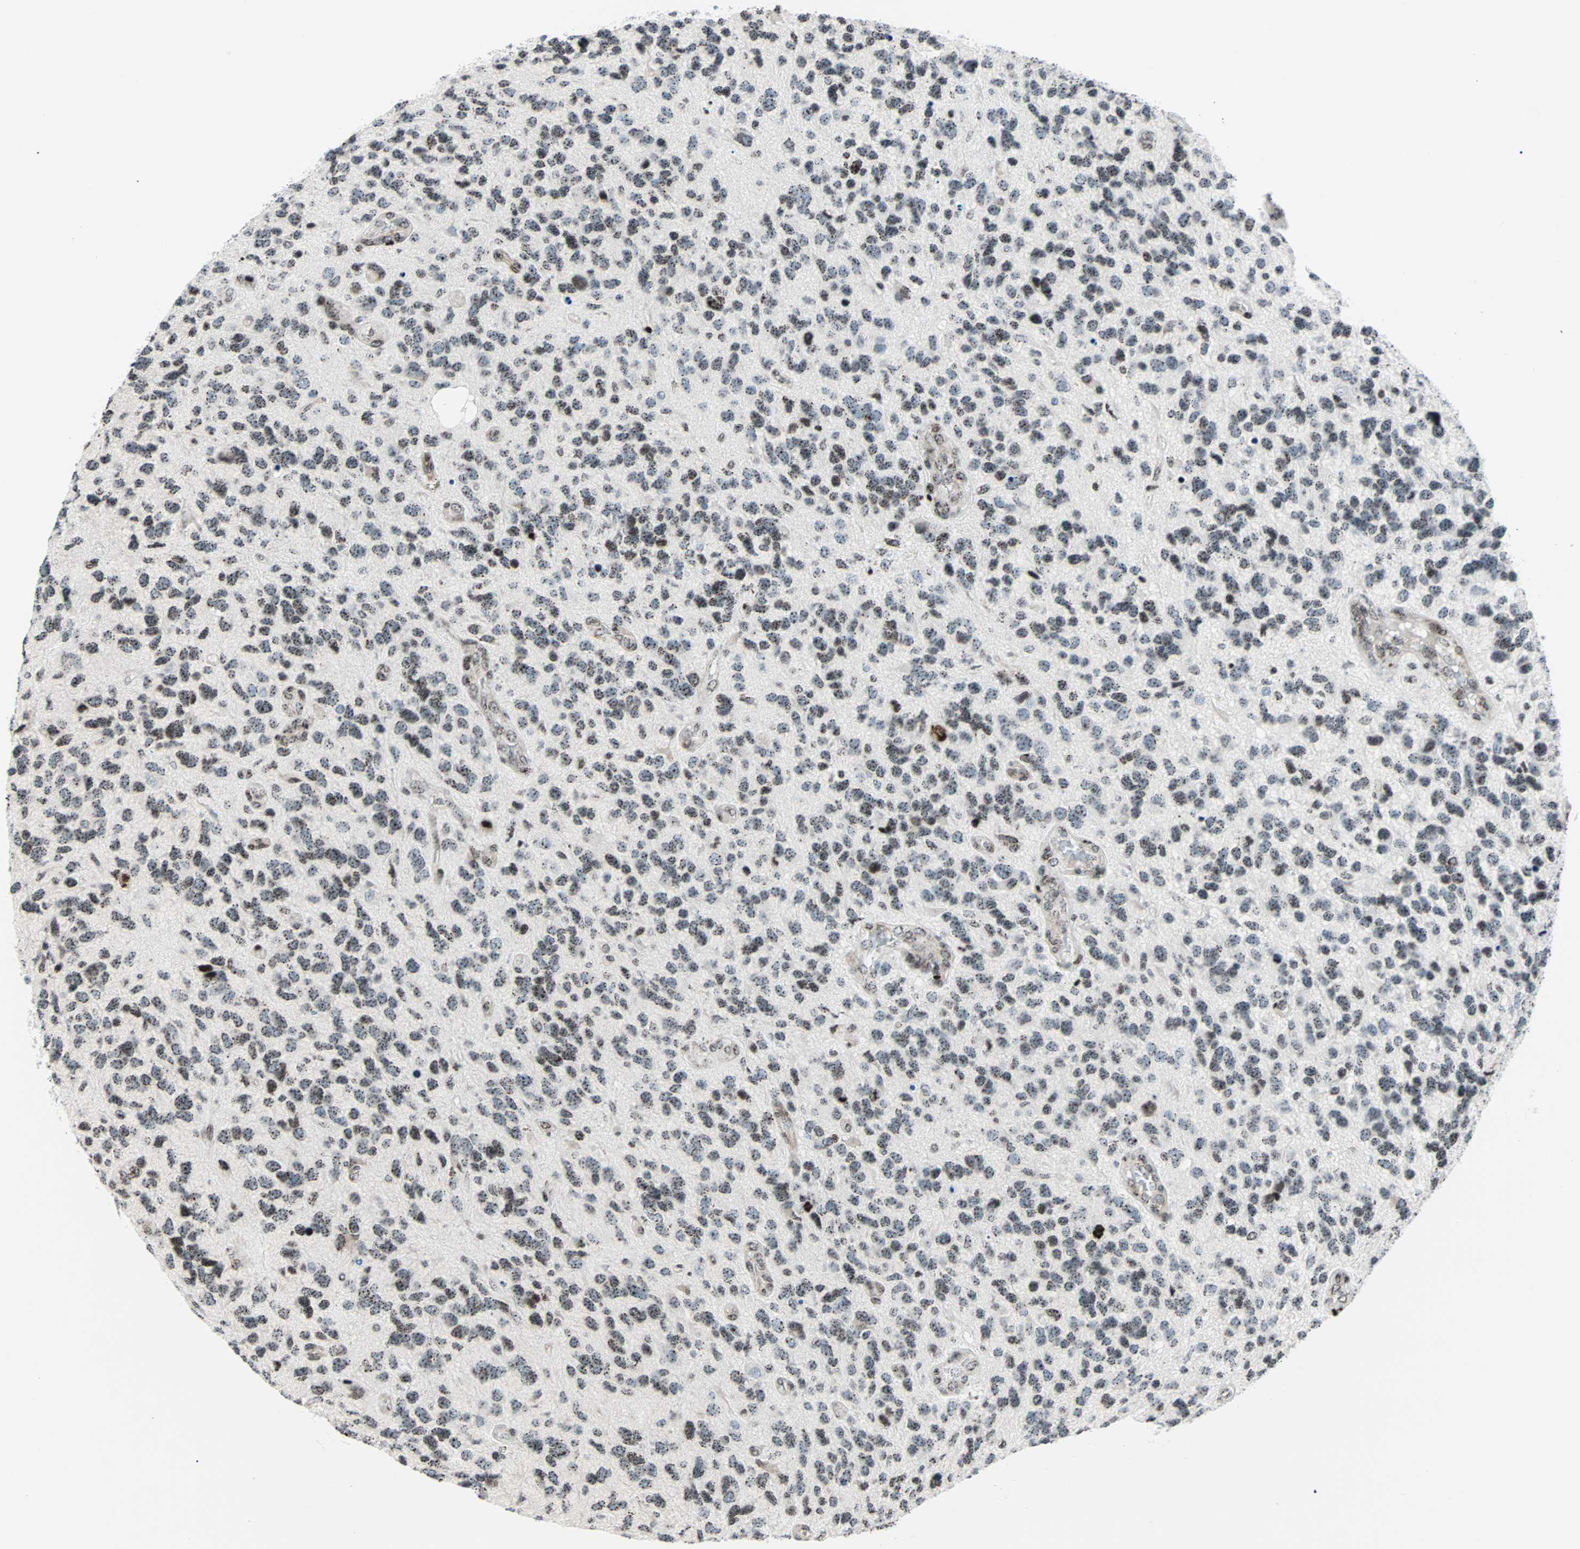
{"staining": {"intensity": "weak", "quantity": ">75%", "location": "nuclear"}, "tissue": "glioma", "cell_type": "Tumor cells", "image_type": "cancer", "snomed": [{"axis": "morphology", "description": "Glioma, malignant, High grade"}, {"axis": "topography", "description": "Brain"}], "caption": "Weak nuclear protein expression is appreciated in about >75% of tumor cells in glioma. (Brightfield microscopy of DAB IHC at high magnification).", "gene": "CENPA", "patient": {"sex": "female", "age": 58}}